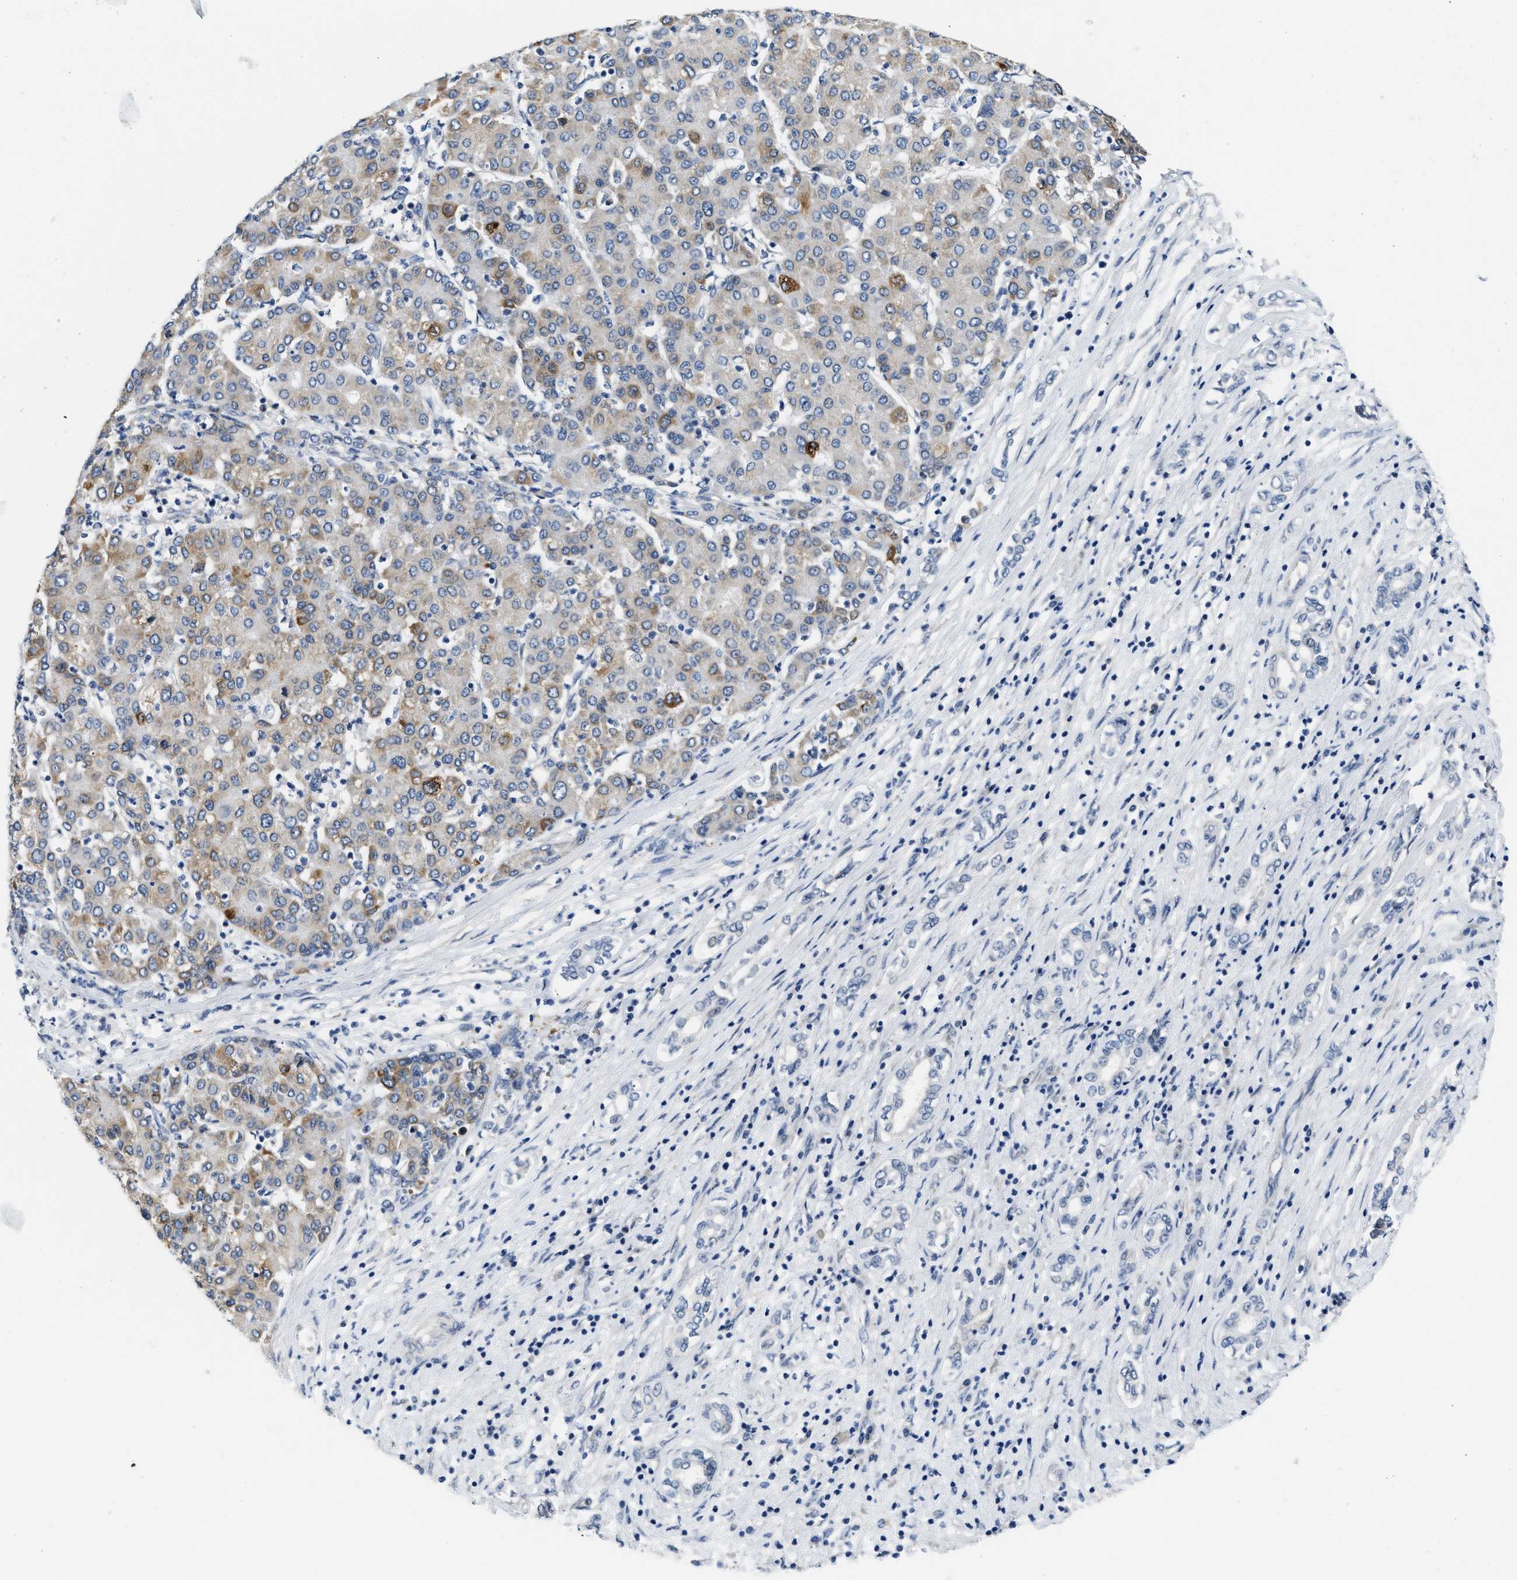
{"staining": {"intensity": "moderate", "quantity": "25%-75%", "location": "cytoplasmic/membranous"}, "tissue": "liver cancer", "cell_type": "Tumor cells", "image_type": "cancer", "snomed": [{"axis": "morphology", "description": "Carcinoma, Hepatocellular, NOS"}, {"axis": "topography", "description": "Liver"}], "caption": "Liver hepatocellular carcinoma was stained to show a protein in brown. There is medium levels of moderate cytoplasmic/membranous expression in approximately 25%-75% of tumor cells. (DAB IHC with brightfield microscopy, high magnification).", "gene": "CLGN", "patient": {"sex": "male", "age": 65}}